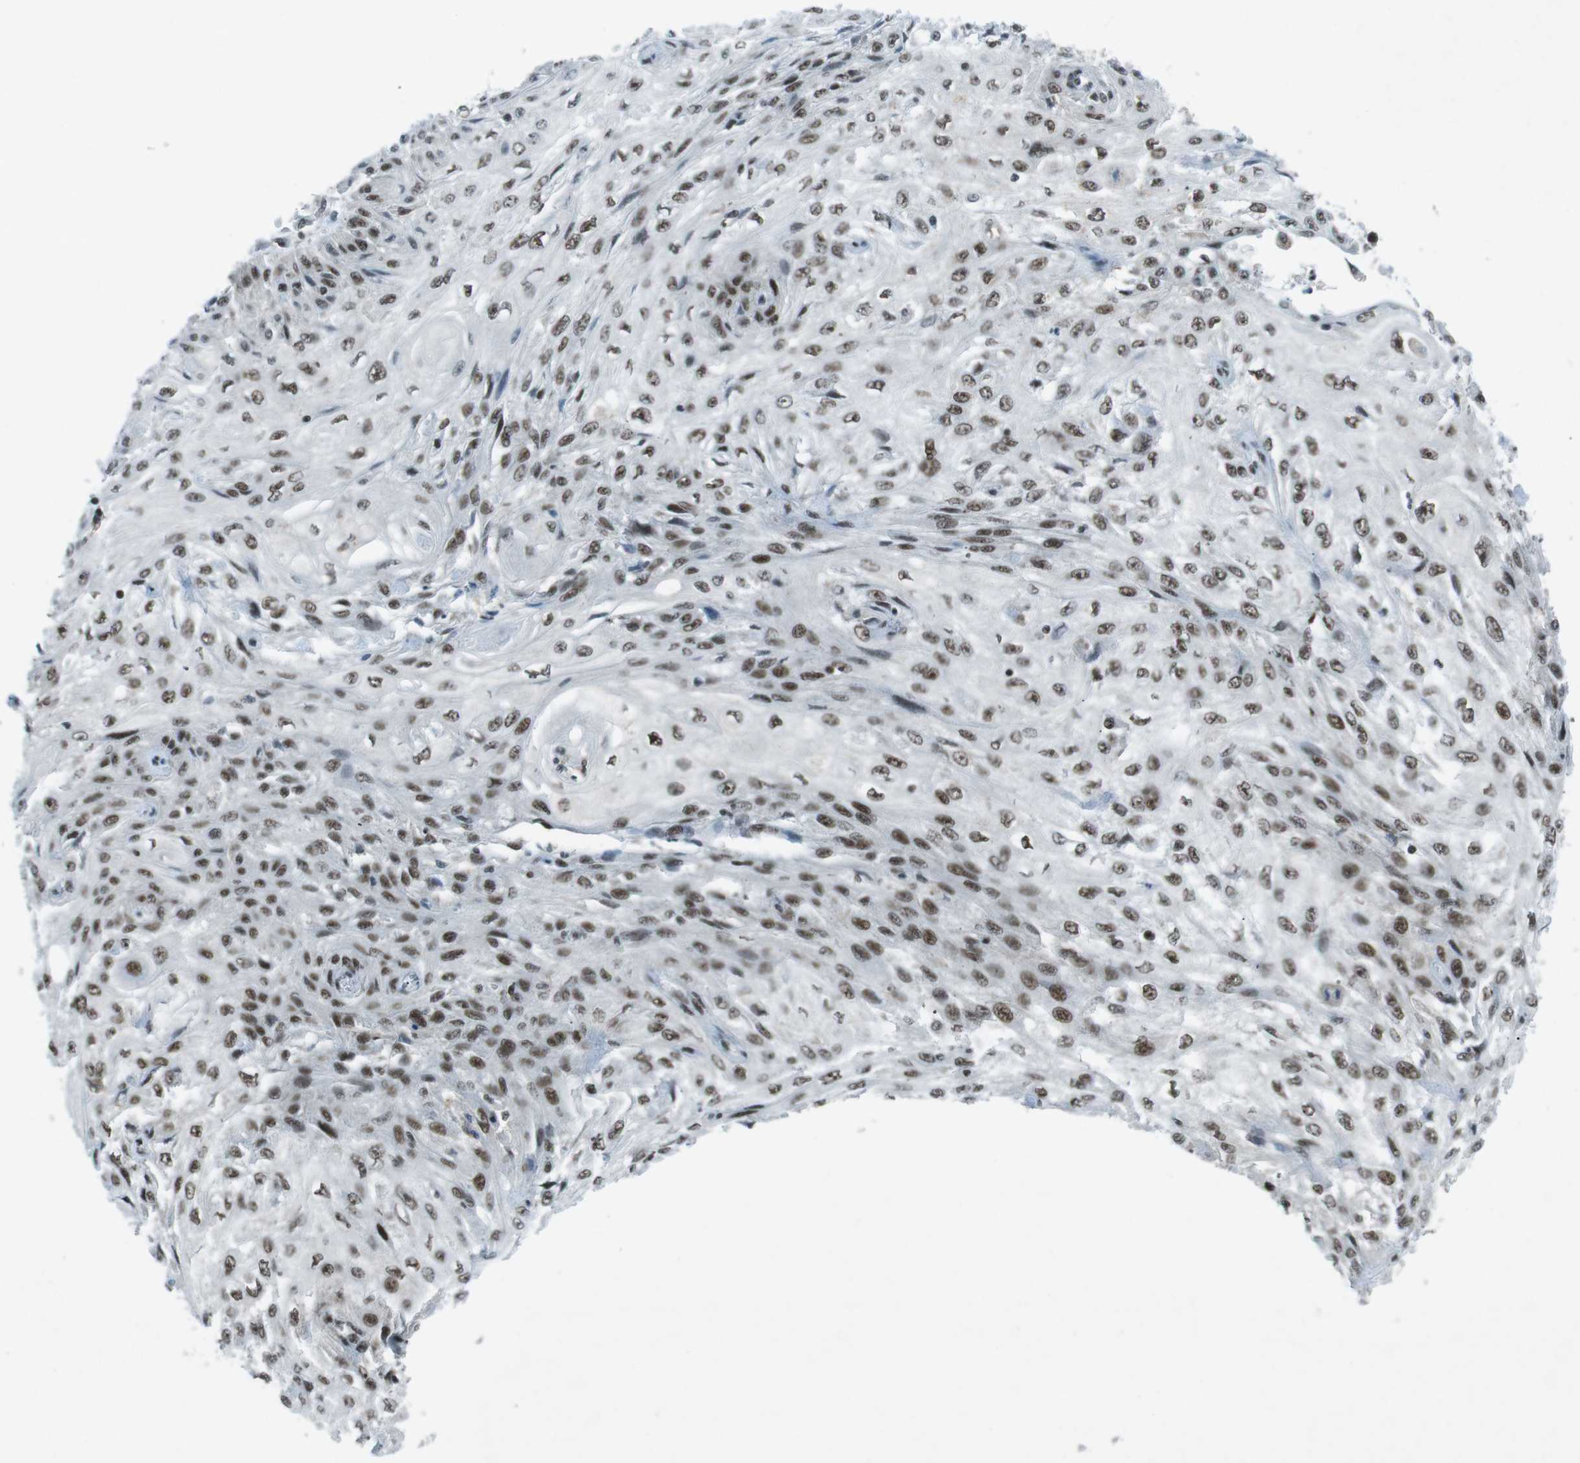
{"staining": {"intensity": "moderate", "quantity": ">75%", "location": "nuclear"}, "tissue": "skin cancer", "cell_type": "Tumor cells", "image_type": "cancer", "snomed": [{"axis": "morphology", "description": "Squamous cell carcinoma, NOS"}, {"axis": "topography", "description": "Skin"}], "caption": "This photomicrograph demonstrates skin cancer (squamous cell carcinoma) stained with immunohistochemistry (IHC) to label a protein in brown. The nuclear of tumor cells show moderate positivity for the protein. Nuclei are counter-stained blue.", "gene": "TAF1", "patient": {"sex": "male", "age": 75}}